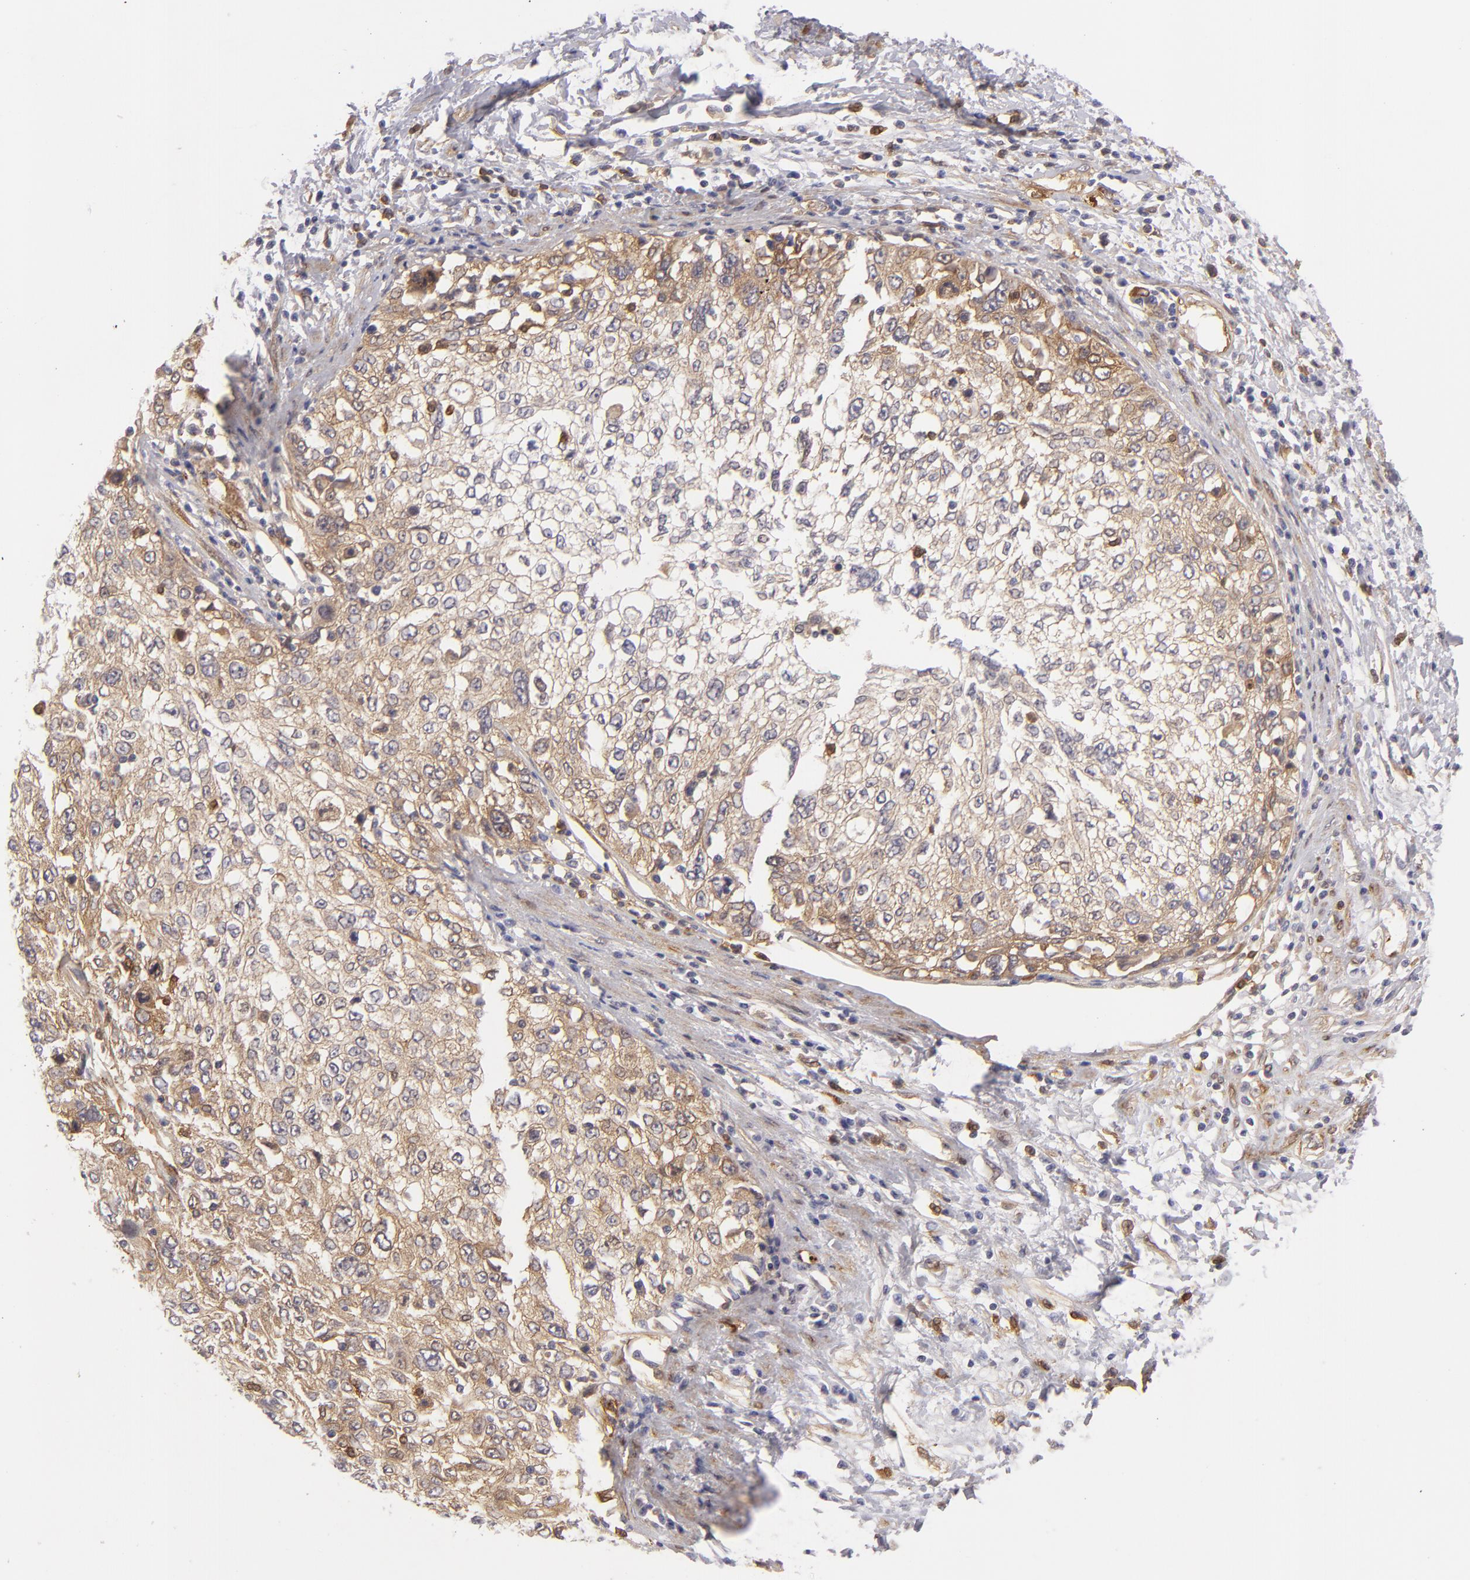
{"staining": {"intensity": "weak", "quantity": "25%-75%", "location": "cytoplasmic/membranous"}, "tissue": "cervical cancer", "cell_type": "Tumor cells", "image_type": "cancer", "snomed": [{"axis": "morphology", "description": "Squamous cell carcinoma, NOS"}, {"axis": "topography", "description": "Cervix"}], "caption": "Immunohistochemical staining of cervical squamous cell carcinoma shows weak cytoplasmic/membranous protein expression in approximately 25%-75% of tumor cells. Using DAB (brown) and hematoxylin (blue) stains, captured at high magnification using brightfield microscopy.", "gene": "VCL", "patient": {"sex": "female", "age": 57}}